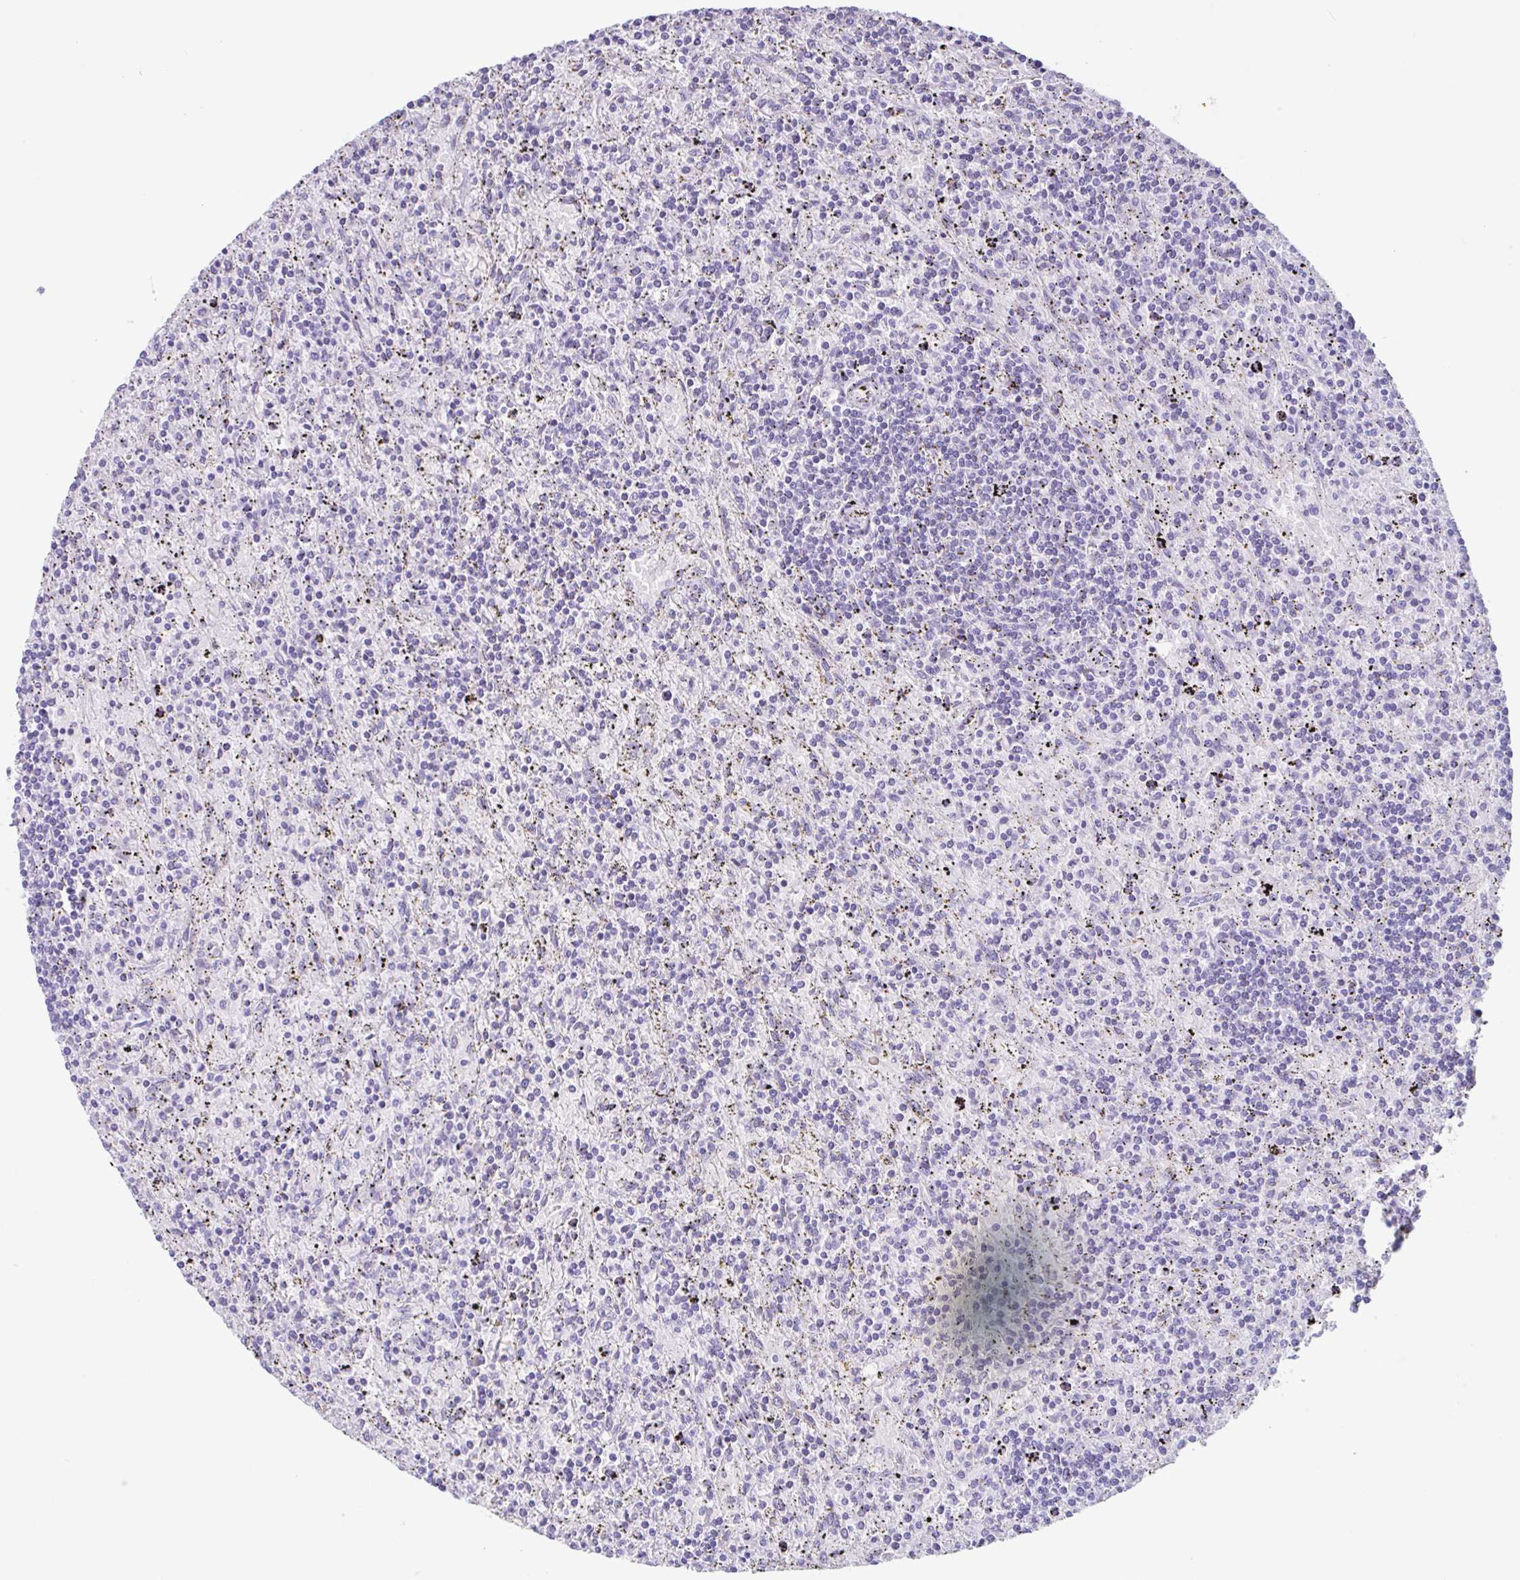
{"staining": {"intensity": "negative", "quantity": "none", "location": "none"}, "tissue": "lymphoma", "cell_type": "Tumor cells", "image_type": "cancer", "snomed": [{"axis": "morphology", "description": "Malignant lymphoma, non-Hodgkin's type, Low grade"}, {"axis": "topography", "description": "Spleen"}], "caption": "Tumor cells show no significant protein positivity in malignant lymphoma, non-Hodgkin's type (low-grade).", "gene": "TAS2R41", "patient": {"sex": "male", "age": 76}}